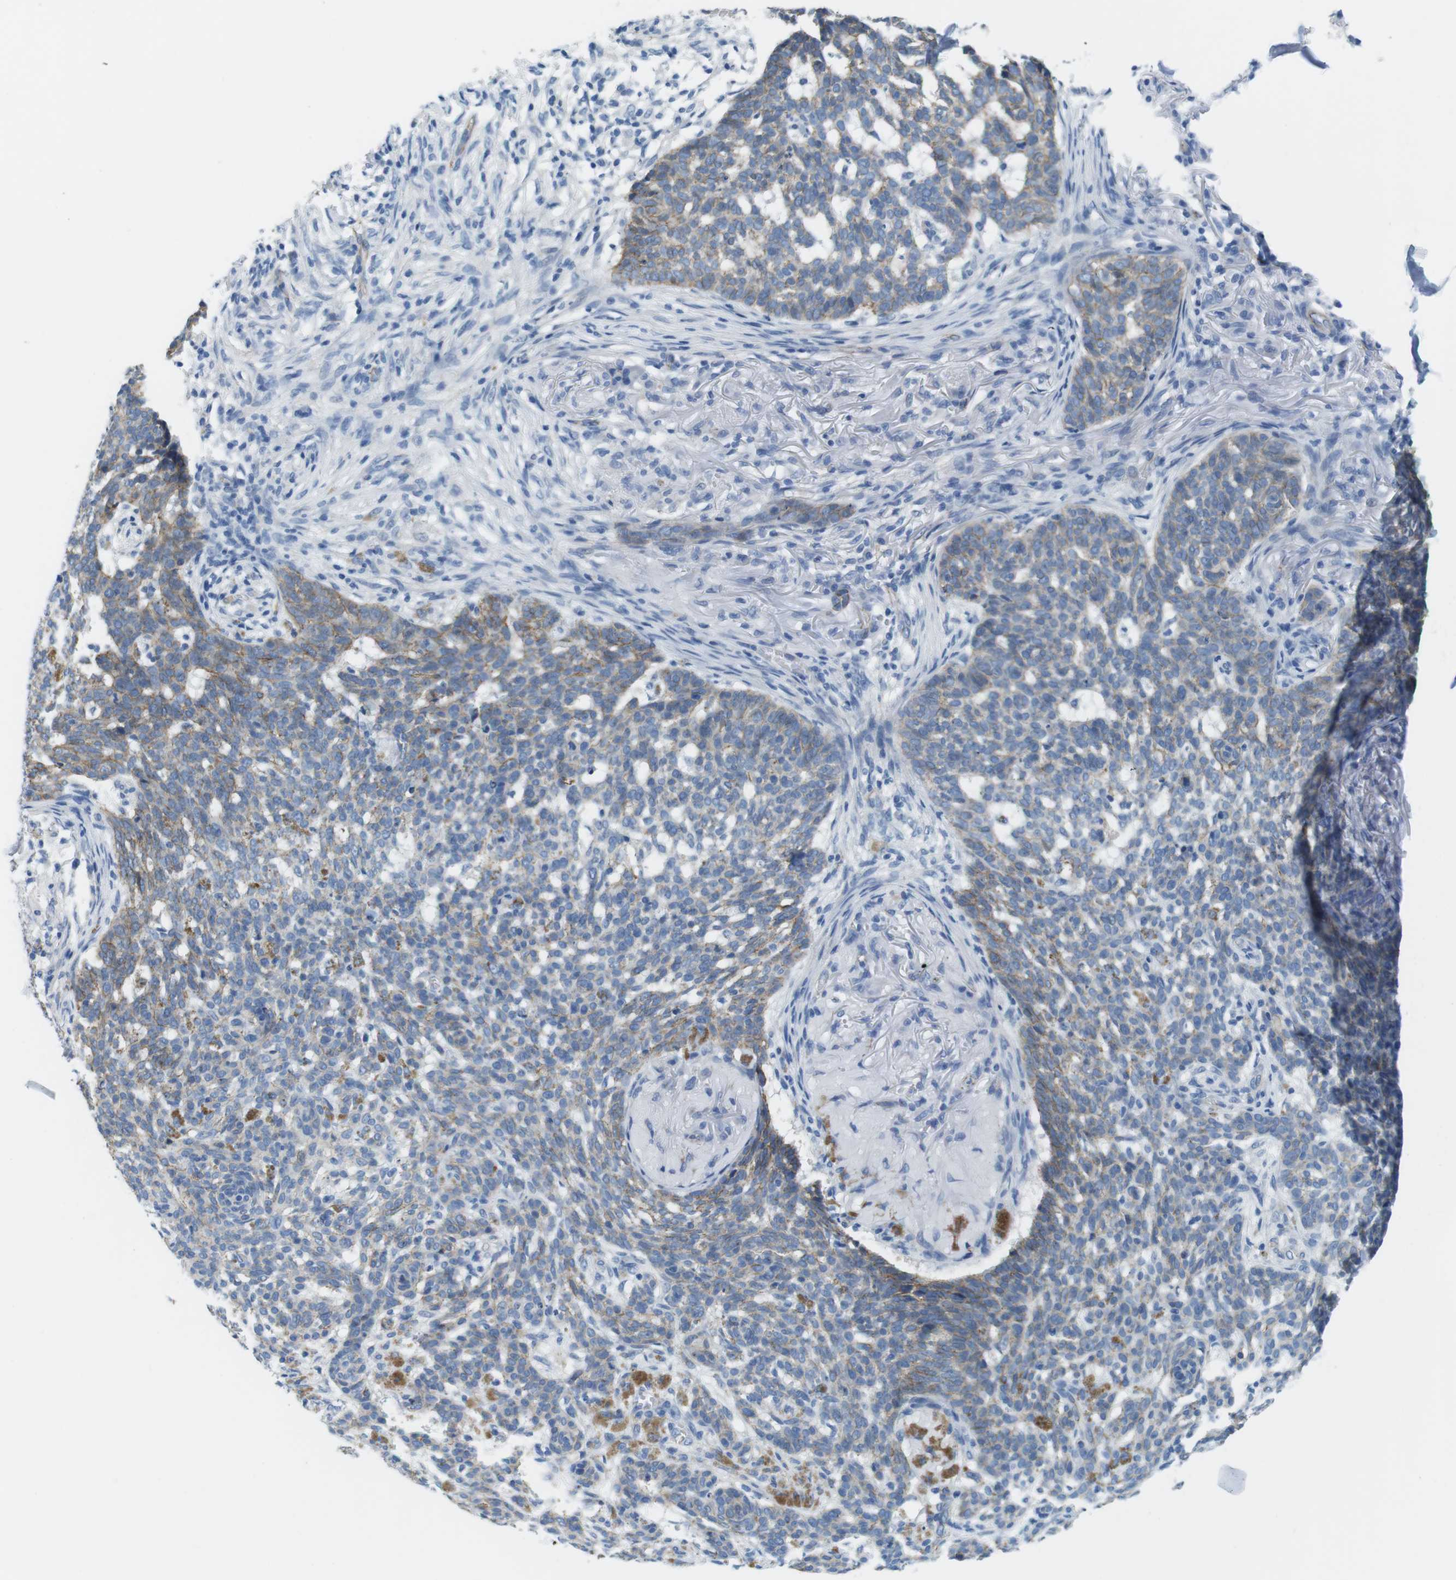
{"staining": {"intensity": "weak", "quantity": ">75%", "location": "cytoplasmic/membranous"}, "tissue": "skin cancer", "cell_type": "Tumor cells", "image_type": "cancer", "snomed": [{"axis": "morphology", "description": "Basal cell carcinoma"}, {"axis": "topography", "description": "Skin"}], "caption": "IHC photomicrograph of basal cell carcinoma (skin) stained for a protein (brown), which demonstrates low levels of weak cytoplasmic/membranous positivity in about >75% of tumor cells.", "gene": "SLC6A6", "patient": {"sex": "male", "age": 85}}